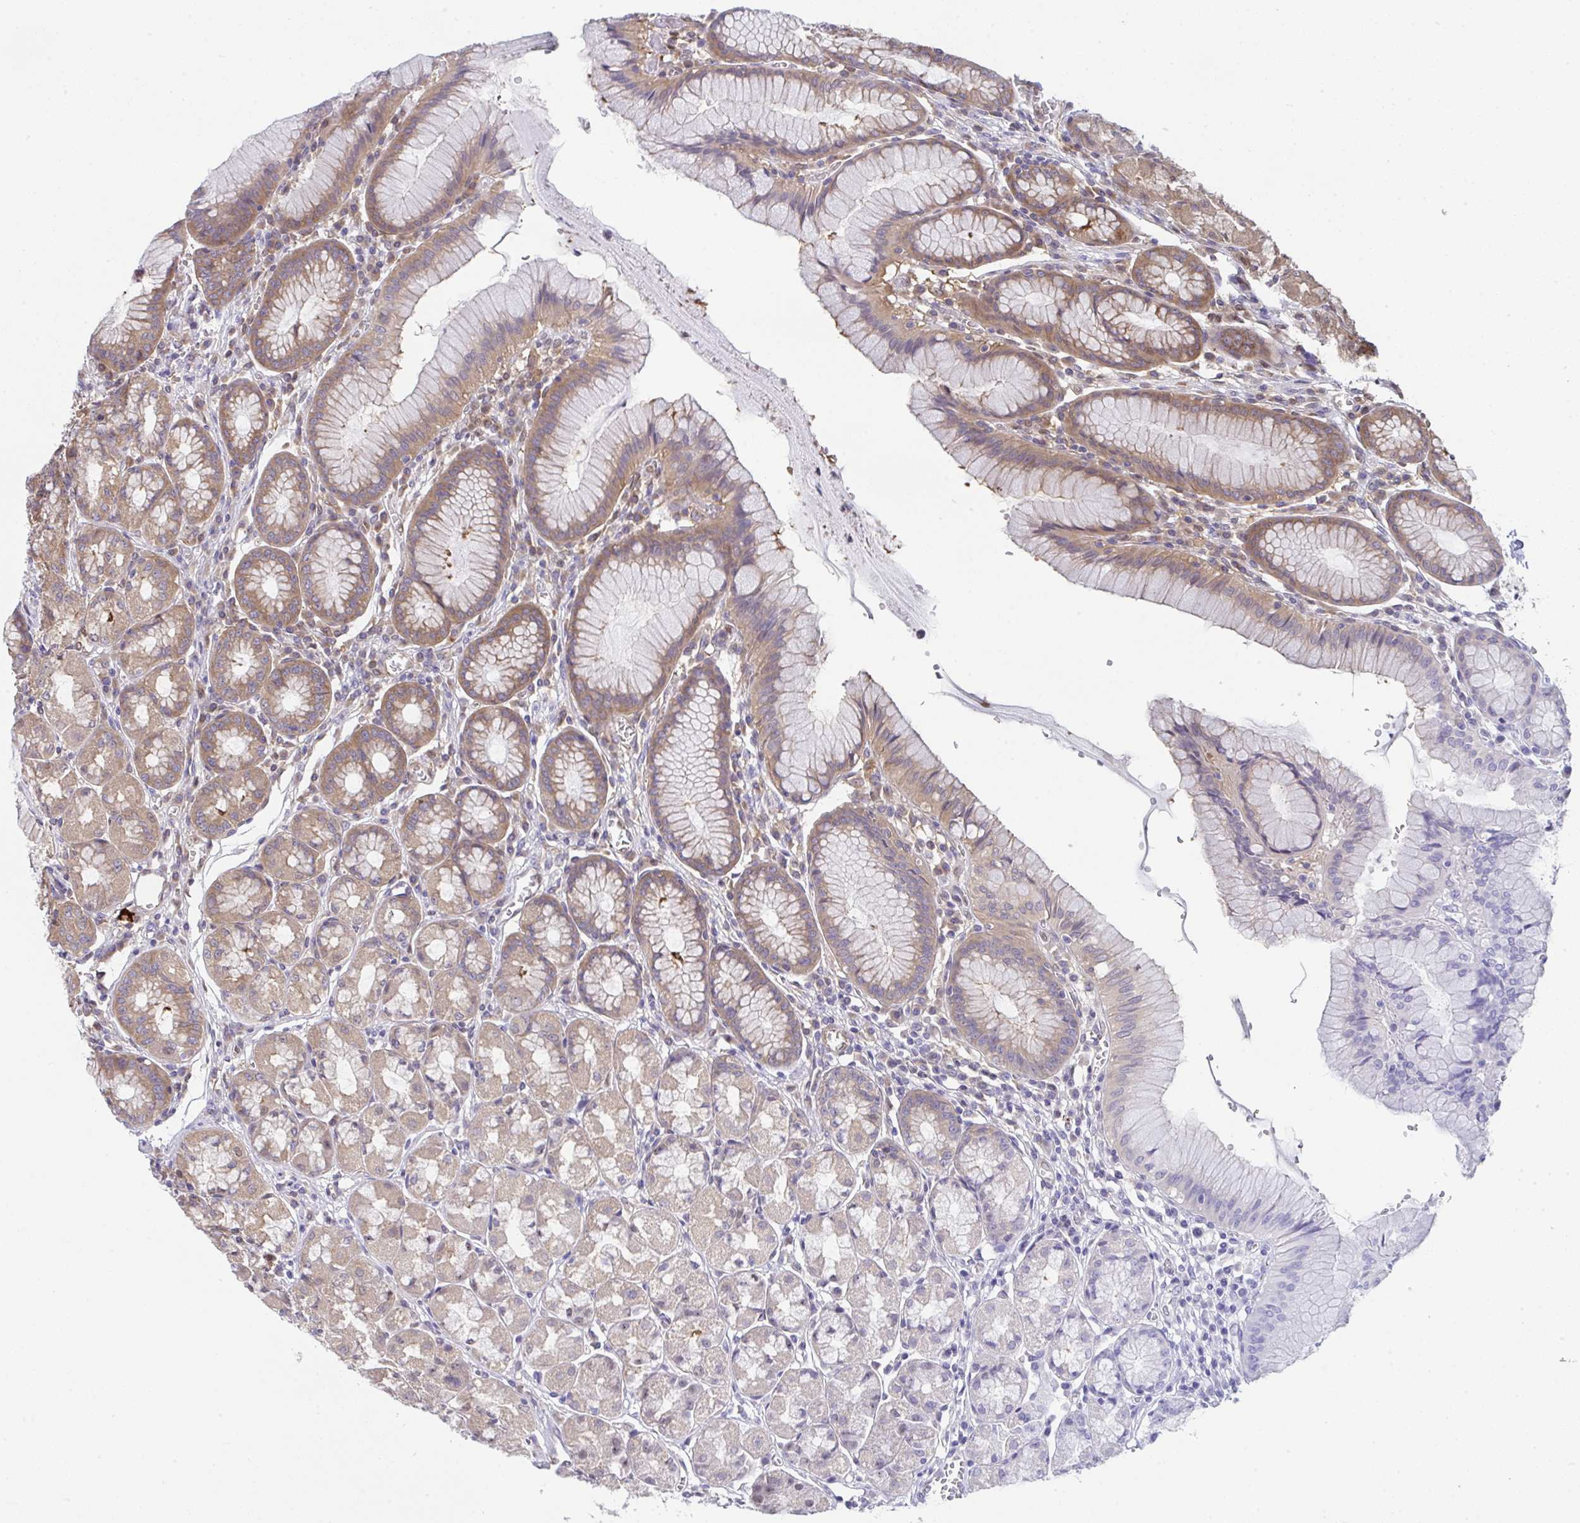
{"staining": {"intensity": "moderate", "quantity": "25%-75%", "location": "cytoplasmic/membranous,nuclear"}, "tissue": "stomach", "cell_type": "Glandular cells", "image_type": "normal", "snomed": [{"axis": "morphology", "description": "Normal tissue, NOS"}, {"axis": "topography", "description": "Stomach"}], "caption": "The image reveals immunohistochemical staining of normal stomach. There is moderate cytoplasmic/membranous,nuclear staining is appreciated in approximately 25%-75% of glandular cells.", "gene": "ALDH16A1", "patient": {"sex": "male", "age": 55}}